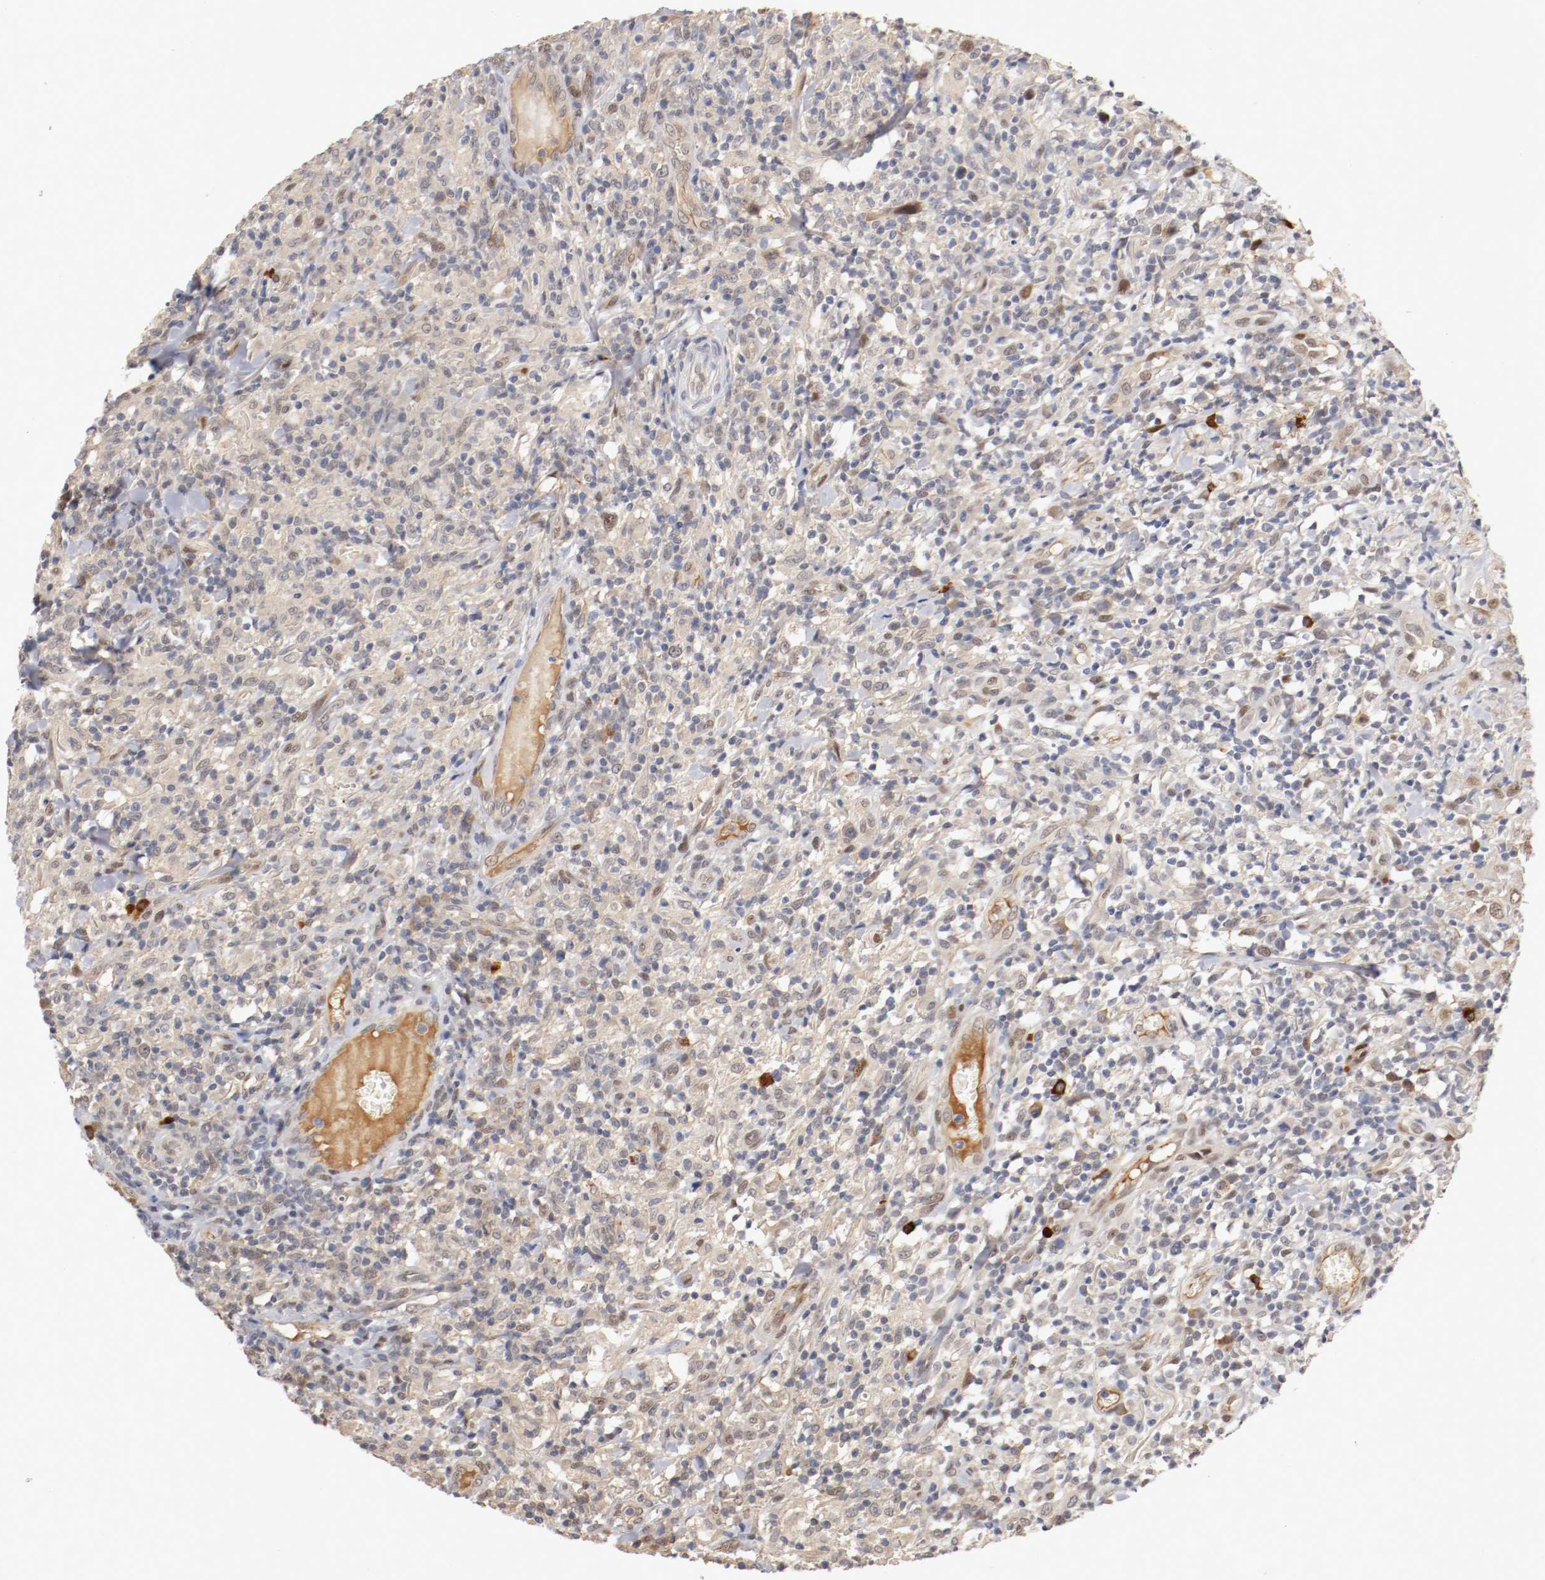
{"staining": {"intensity": "weak", "quantity": "25%-75%", "location": "cytoplasmic/membranous"}, "tissue": "thyroid cancer", "cell_type": "Tumor cells", "image_type": "cancer", "snomed": [{"axis": "morphology", "description": "Carcinoma, NOS"}, {"axis": "topography", "description": "Thyroid gland"}], "caption": "Weak cytoplasmic/membranous protein staining is appreciated in about 25%-75% of tumor cells in thyroid carcinoma.", "gene": "DNMT3B", "patient": {"sex": "female", "age": 77}}